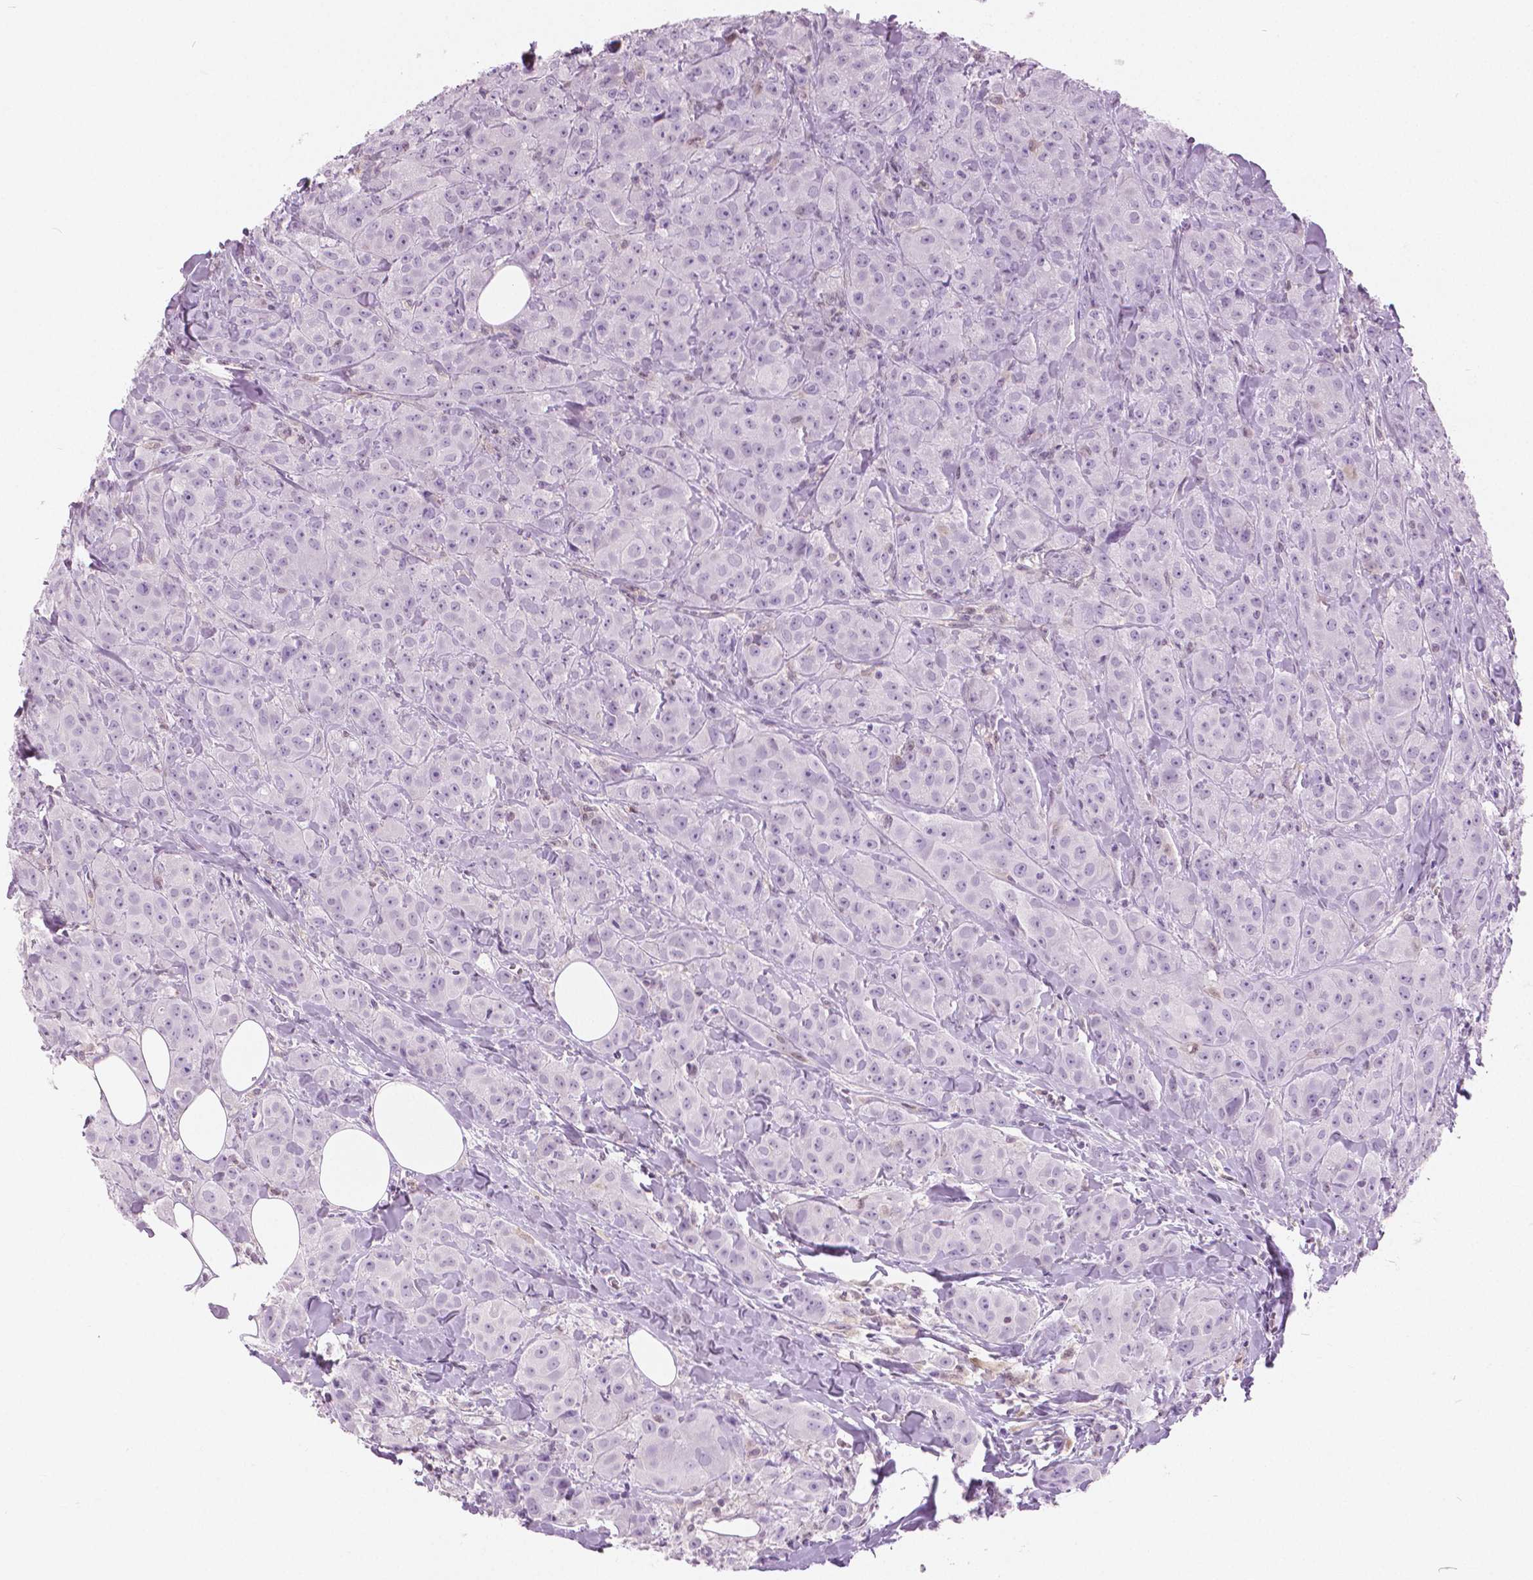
{"staining": {"intensity": "negative", "quantity": "none", "location": "none"}, "tissue": "breast cancer", "cell_type": "Tumor cells", "image_type": "cancer", "snomed": [{"axis": "morphology", "description": "Duct carcinoma"}, {"axis": "topography", "description": "Breast"}], "caption": "The image displays no staining of tumor cells in breast invasive ductal carcinoma.", "gene": "GALM", "patient": {"sex": "female", "age": 43}}